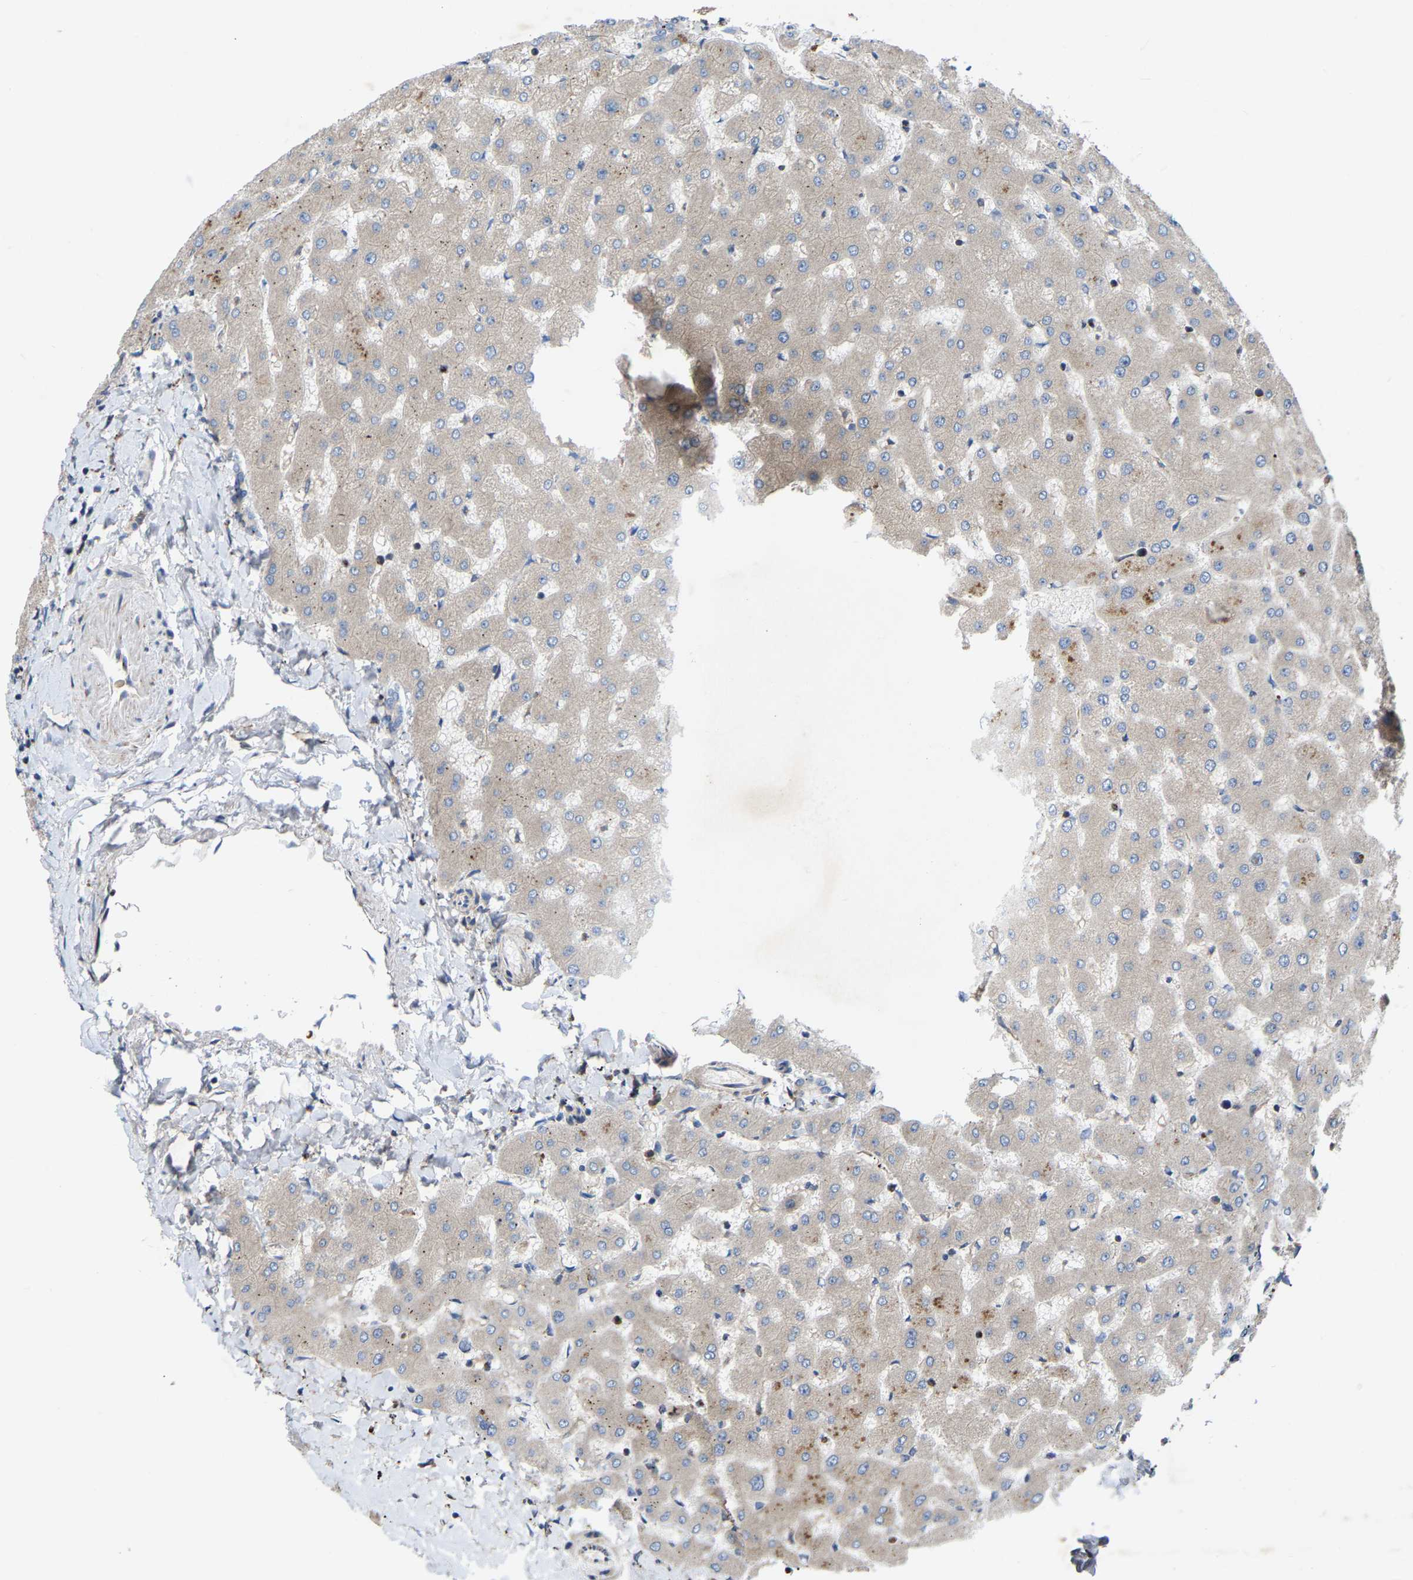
{"staining": {"intensity": "negative", "quantity": "none", "location": "none"}, "tissue": "liver", "cell_type": "Cholangiocytes", "image_type": "normal", "snomed": [{"axis": "morphology", "description": "Normal tissue, NOS"}, {"axis": "topography", "description": "Liver"}], "caption": "Protein analysis of unremarkable liver reveals no significant positivity in cholangiocytes. (DAB (3,3'-diaminobenzidine) immunohistochemistry, high magnification).", "gene": "TOR1B", "patient": {"sex": "female", "age": 63}}